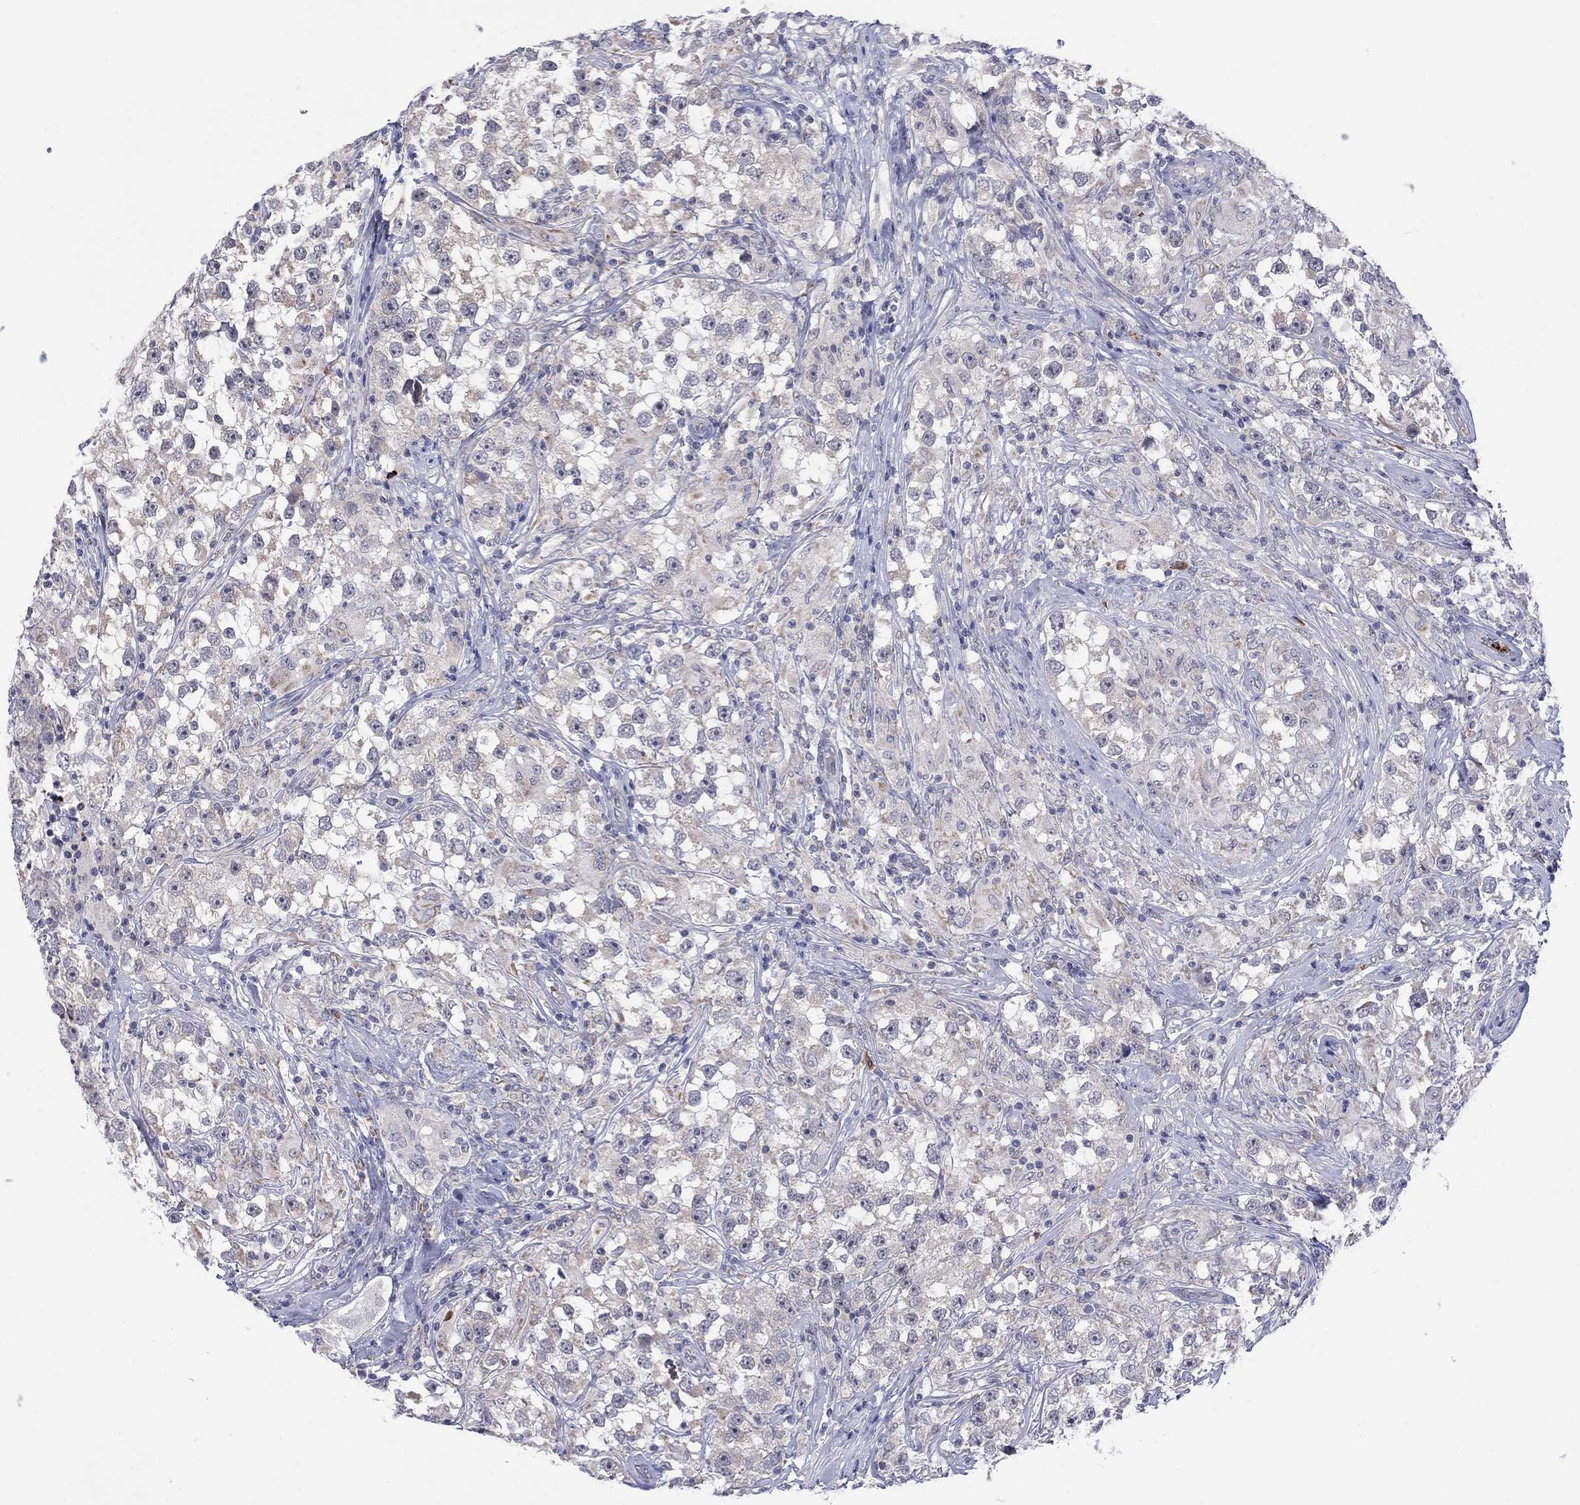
{"staining": {"intensity": "negative", "quantity": "none", "location": "none"}, "tissue": "testis cancer", "cell_type": "Tumor cells", "image_type": "cancer", "snomed": [{"axis": "morphology", "description": "Seminoma, NOS"}, {"axis": "topography", "description": "Testis"}], "caption": "Human testis seminoma stained for a protein using immunohistochemistry (IHC) demonstrates no positivity in tumor cells.", "gene": "MTRFR", "patient": {"sex": "male", "age": 46}}